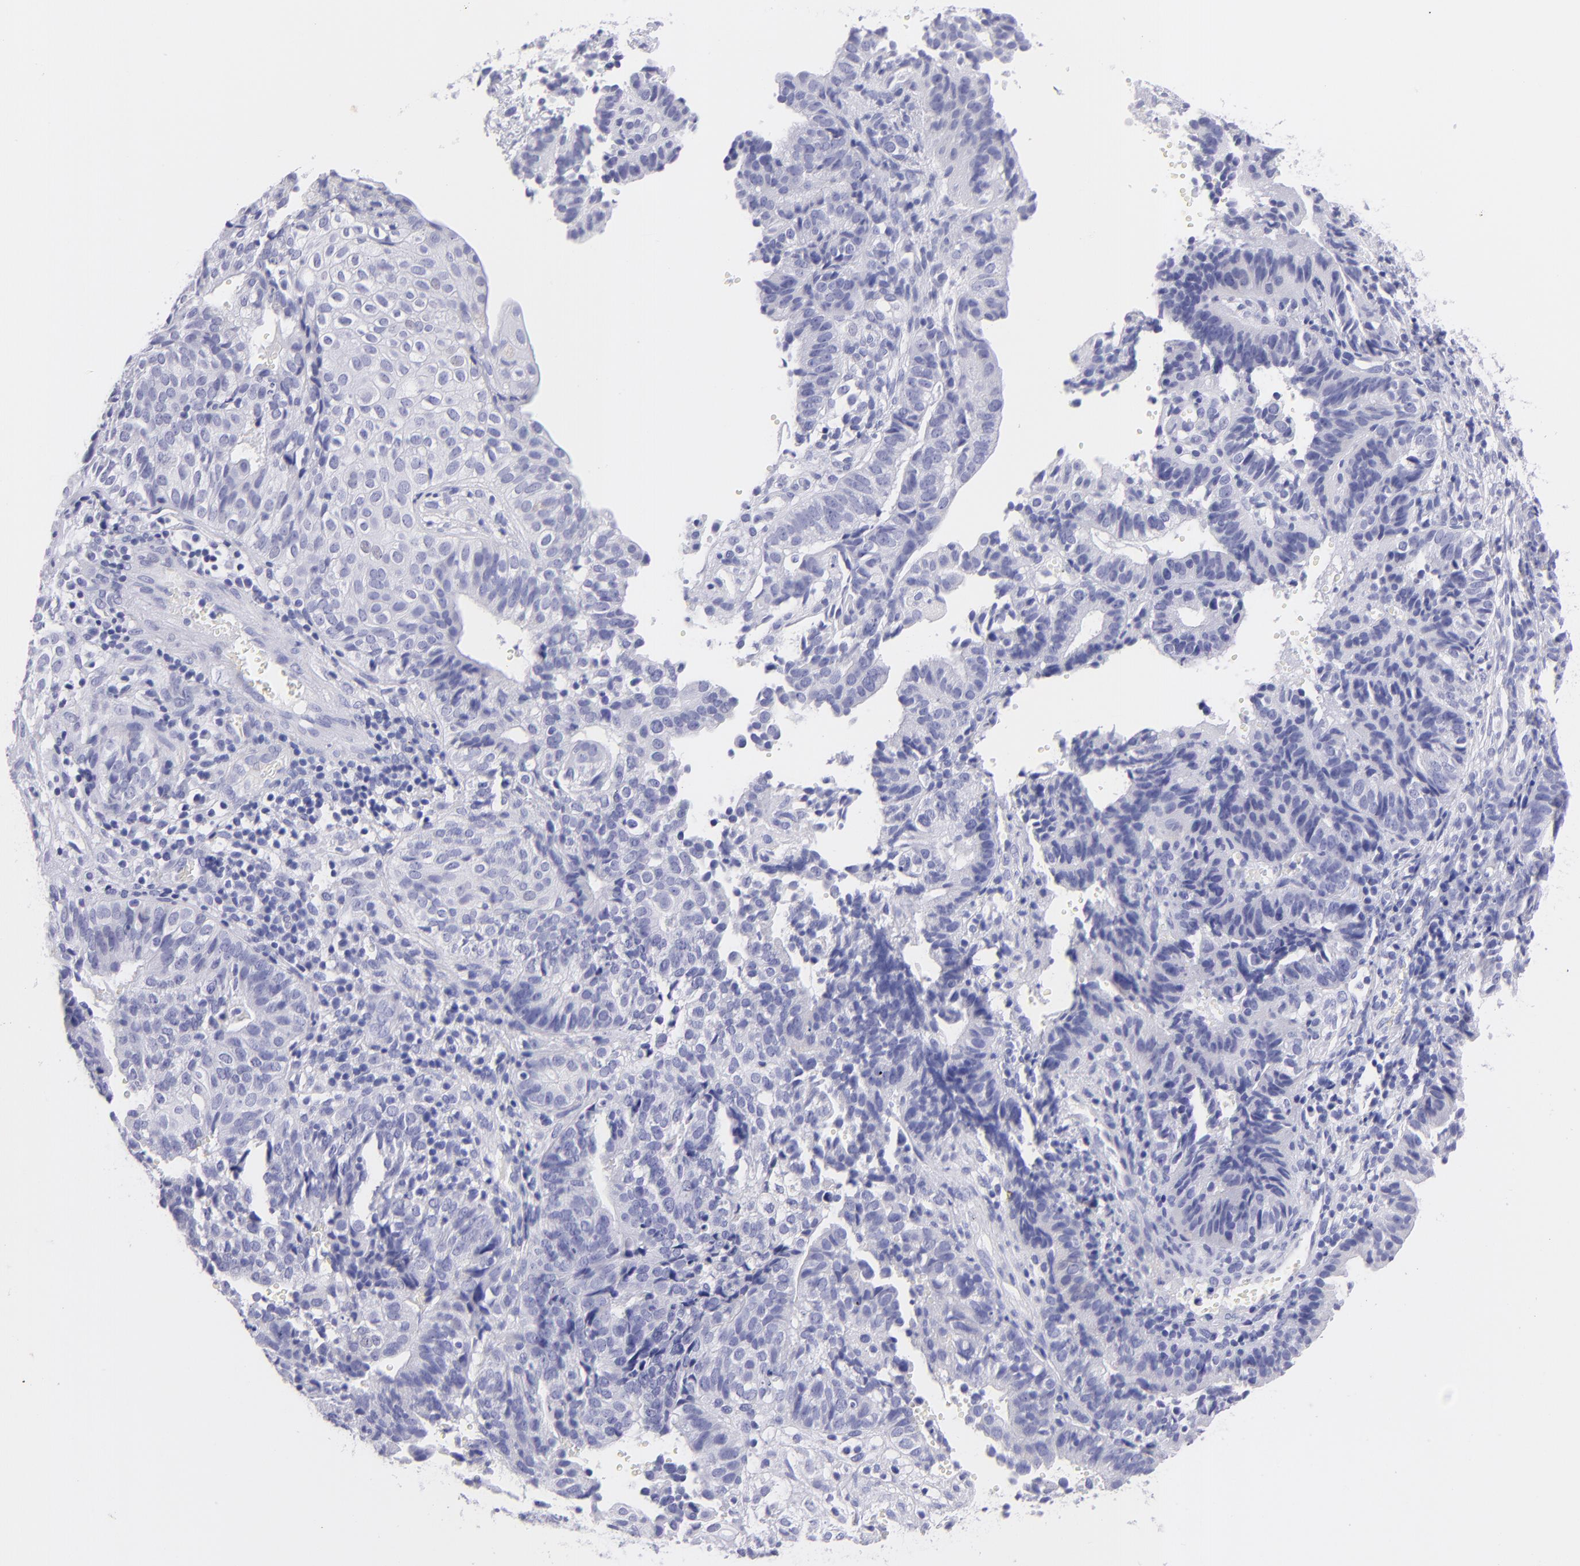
{"staining": {"intensity": "negative", "quantity": "none", "location": "none"}, "tissue": "cervical cancer", "cell_type": "Tumor cells", "image_type": "cancer", "snomed": [{"axis": "morphology", "description": "Adenocarcinoma, NOS"}, {"axis": "topography", "description": "Cervix"}], "caption": "DAB immunohistochemical staining of adenocarcinoma (cervical) reveals no significant positivity in tumor cells.", "gene": "CNP", "patient": {"sex": "female", "age": 60}}